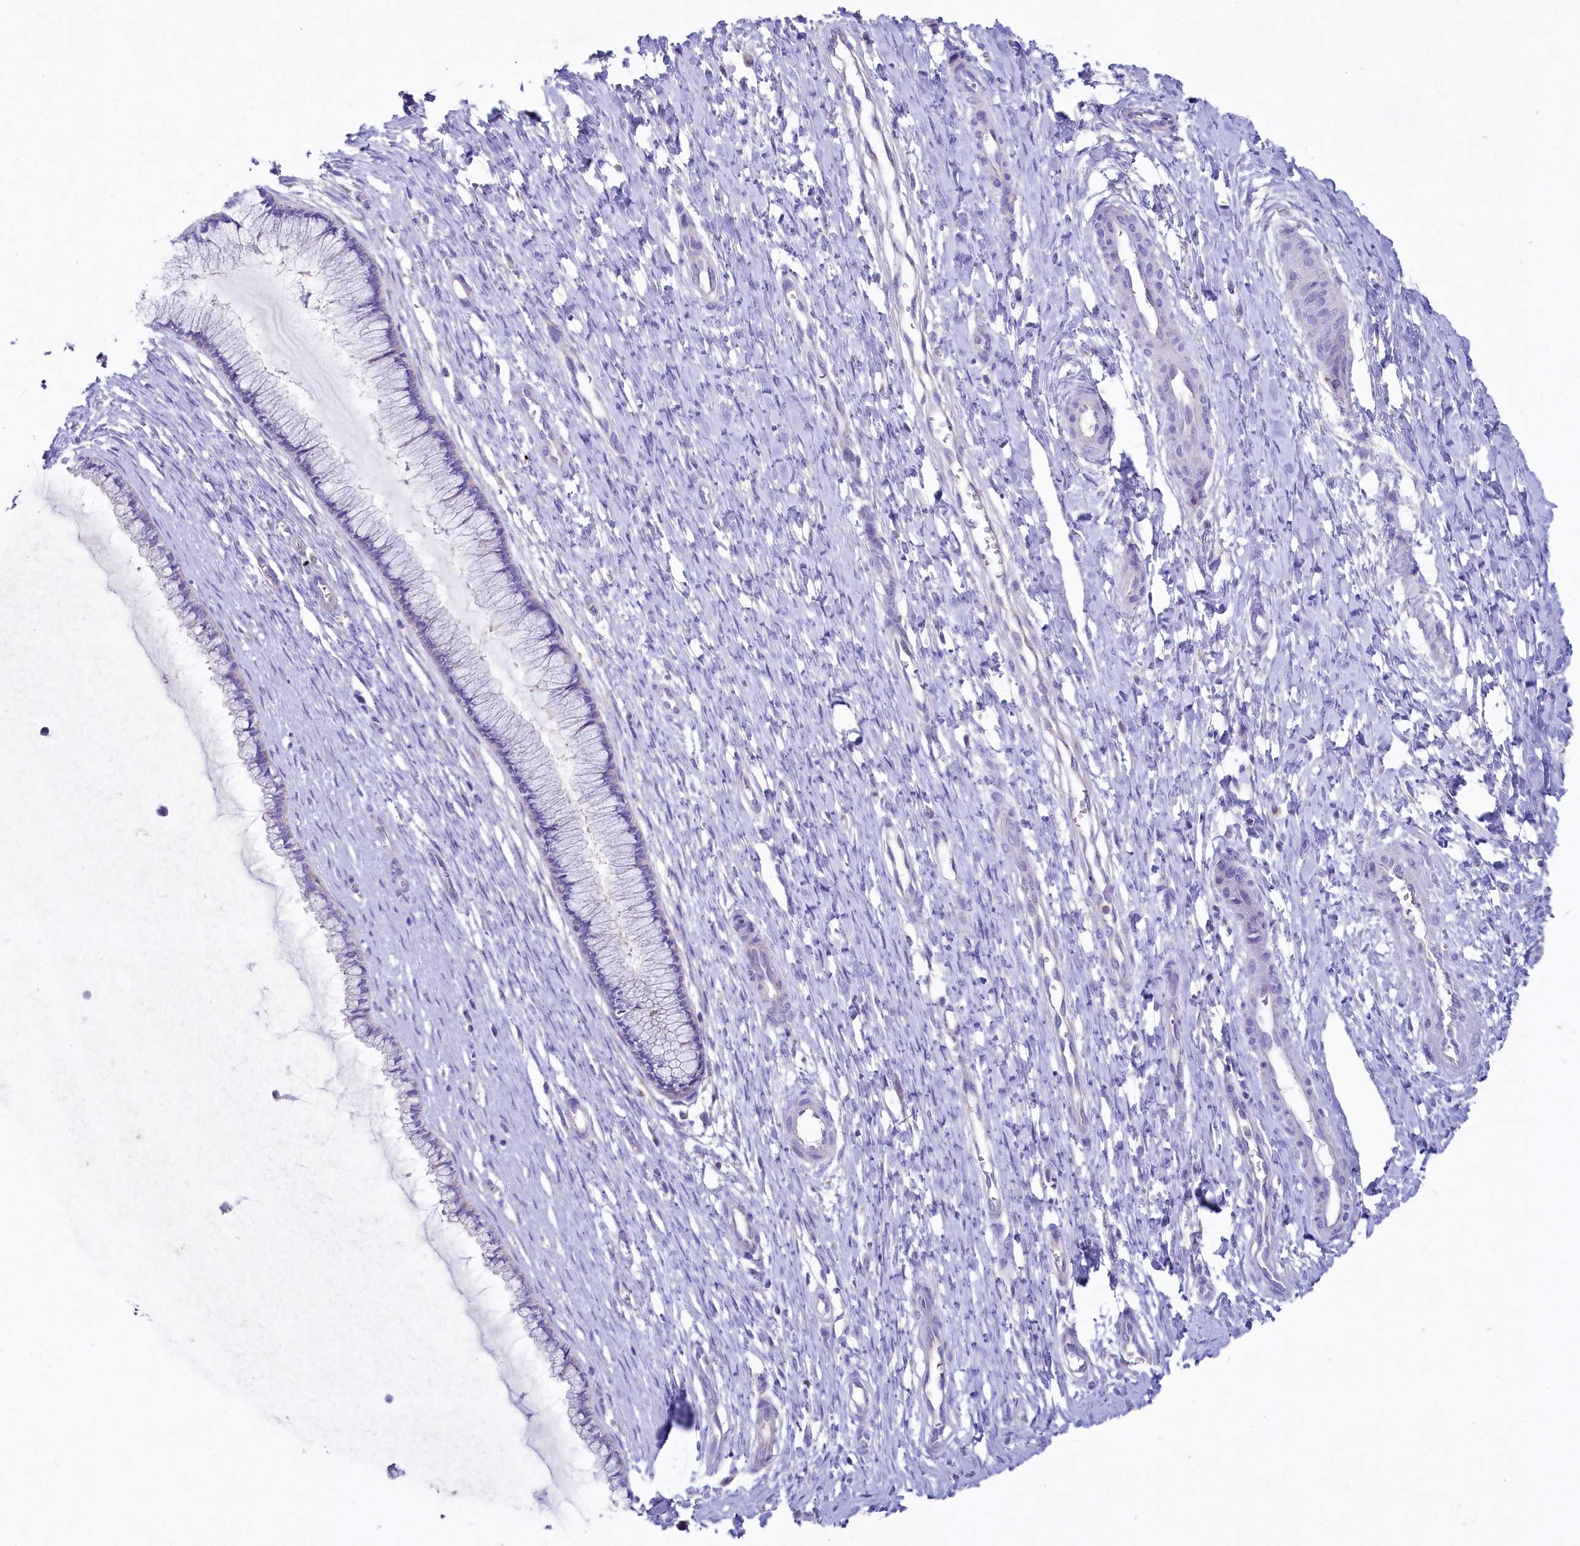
{"staining": {"intensity": "negative", "quantity": "none", "location": "none"}, "tissue": "cervix", "cell_type": "Glandular cells", "image_type": "normal", "snomed": [{"axis": "morphology", "description": "Normal tissue, NOS"}, {"axis": "topography", "description": "Cervix"}], "caption": "A histopathology image of cervix stained for a protein shows no brown staining in glandular cells. The staining was performed using DAB to visualize the protein expression in brown, while the nuclei were stained in blue with hematoxylin (Magnification: 20x).", "gene": "VPS26B", "patient": {"sex": "female", "age": 55}}